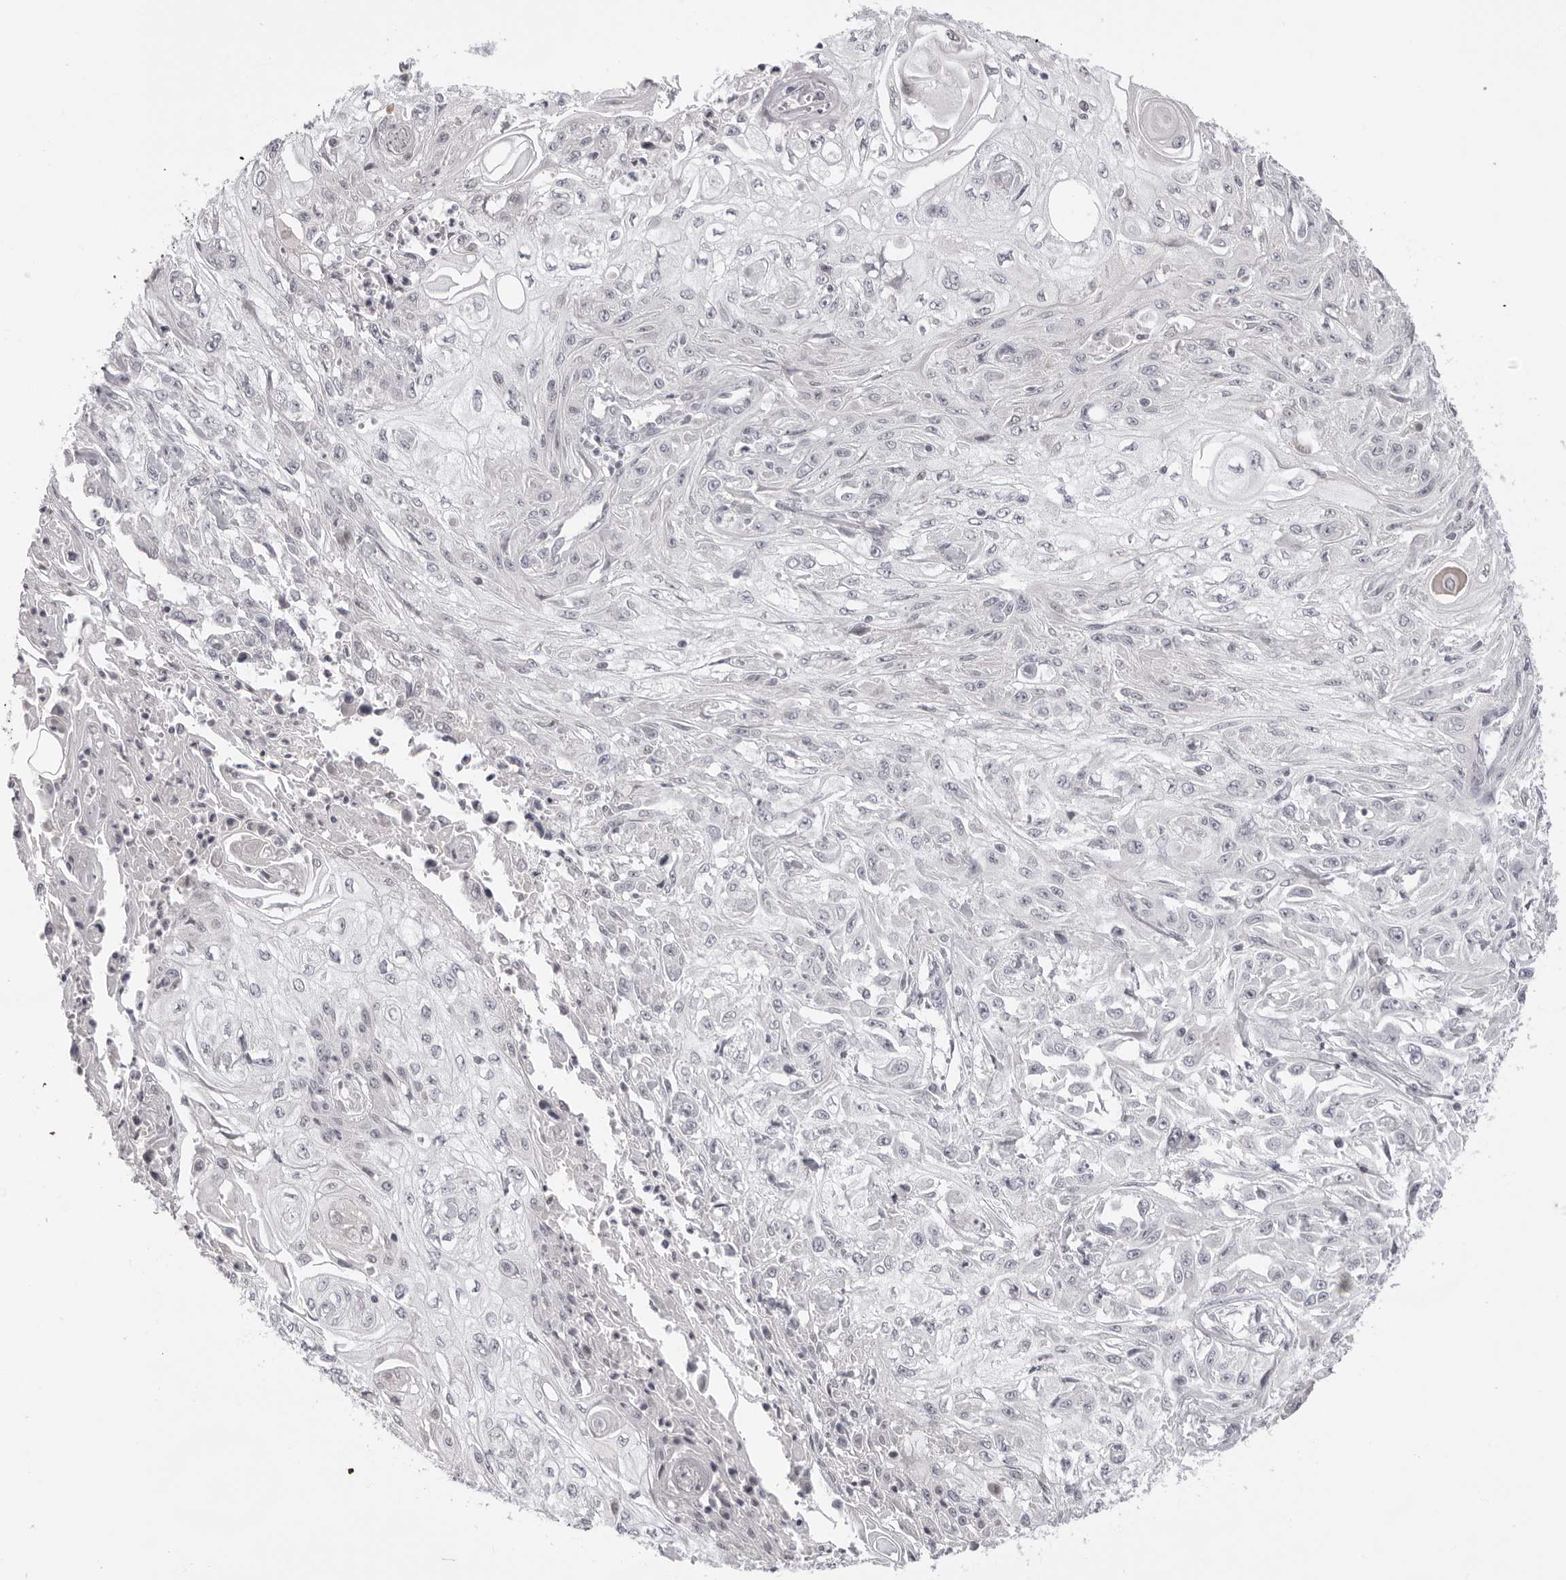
{"staining": {"intensity": "negative", "quantity": "none", "location": "none"}, "tissue": "skin cancer", "cell_type": "Tumor cells", "image_type": "cancer", "snomed": [{"axis": "morphology", "description": "Squamous cell carcinoma, NOS"}, {"axis": "morphology", "description": "Squamous cell carcinoma, metastatic, NOS"}, {"axis": "topography", "description": "Skin"}, {"axis": "topography", "description": "Lymph node"}], "caption": "There is no significant positivity in tumor cells of skin cancer.", "gene": "ACP6", "patient": {"sex": "male", "age": 75}}